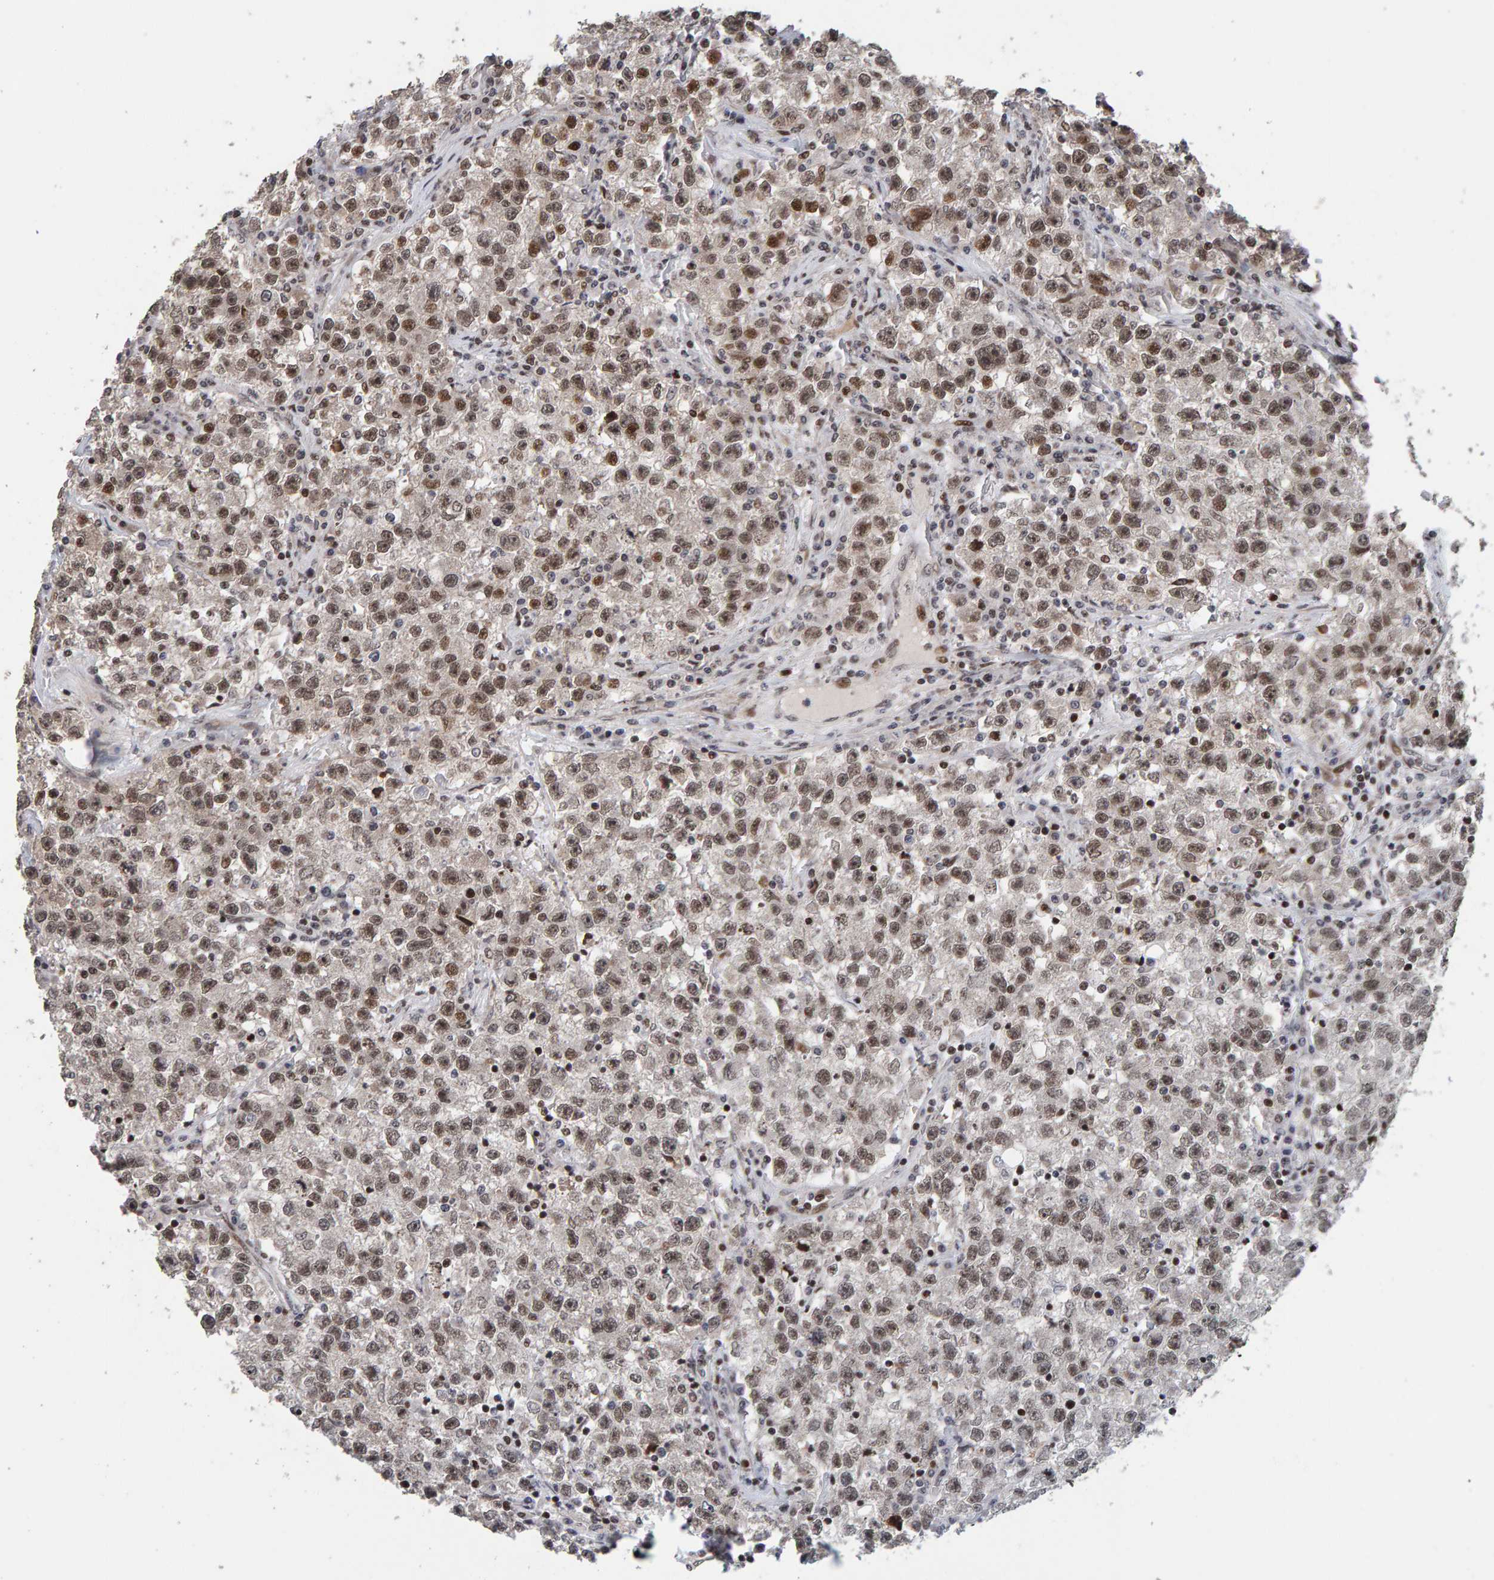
{"staining": {"intensity": "moderate", "quantity": "25%-75%", "location": "nuclear"}, "tissue": "testis cancer", "cell_type": "Tumor cells", "image_type": "cancer", "snomed": [{"axis": "morphology", "description": "Seminoma, NOS"}, {"axis": "topography", "description": "Testis"}], "caption": "IHC (DAB (3,3'-diaminobenzidine)) staining of testis seminoma shows moderate nuclear protein positivity in approximately 25%-75% of tumor cells.", "gene": "CHD4", "patient": {"sex": "male", "age": 22}}